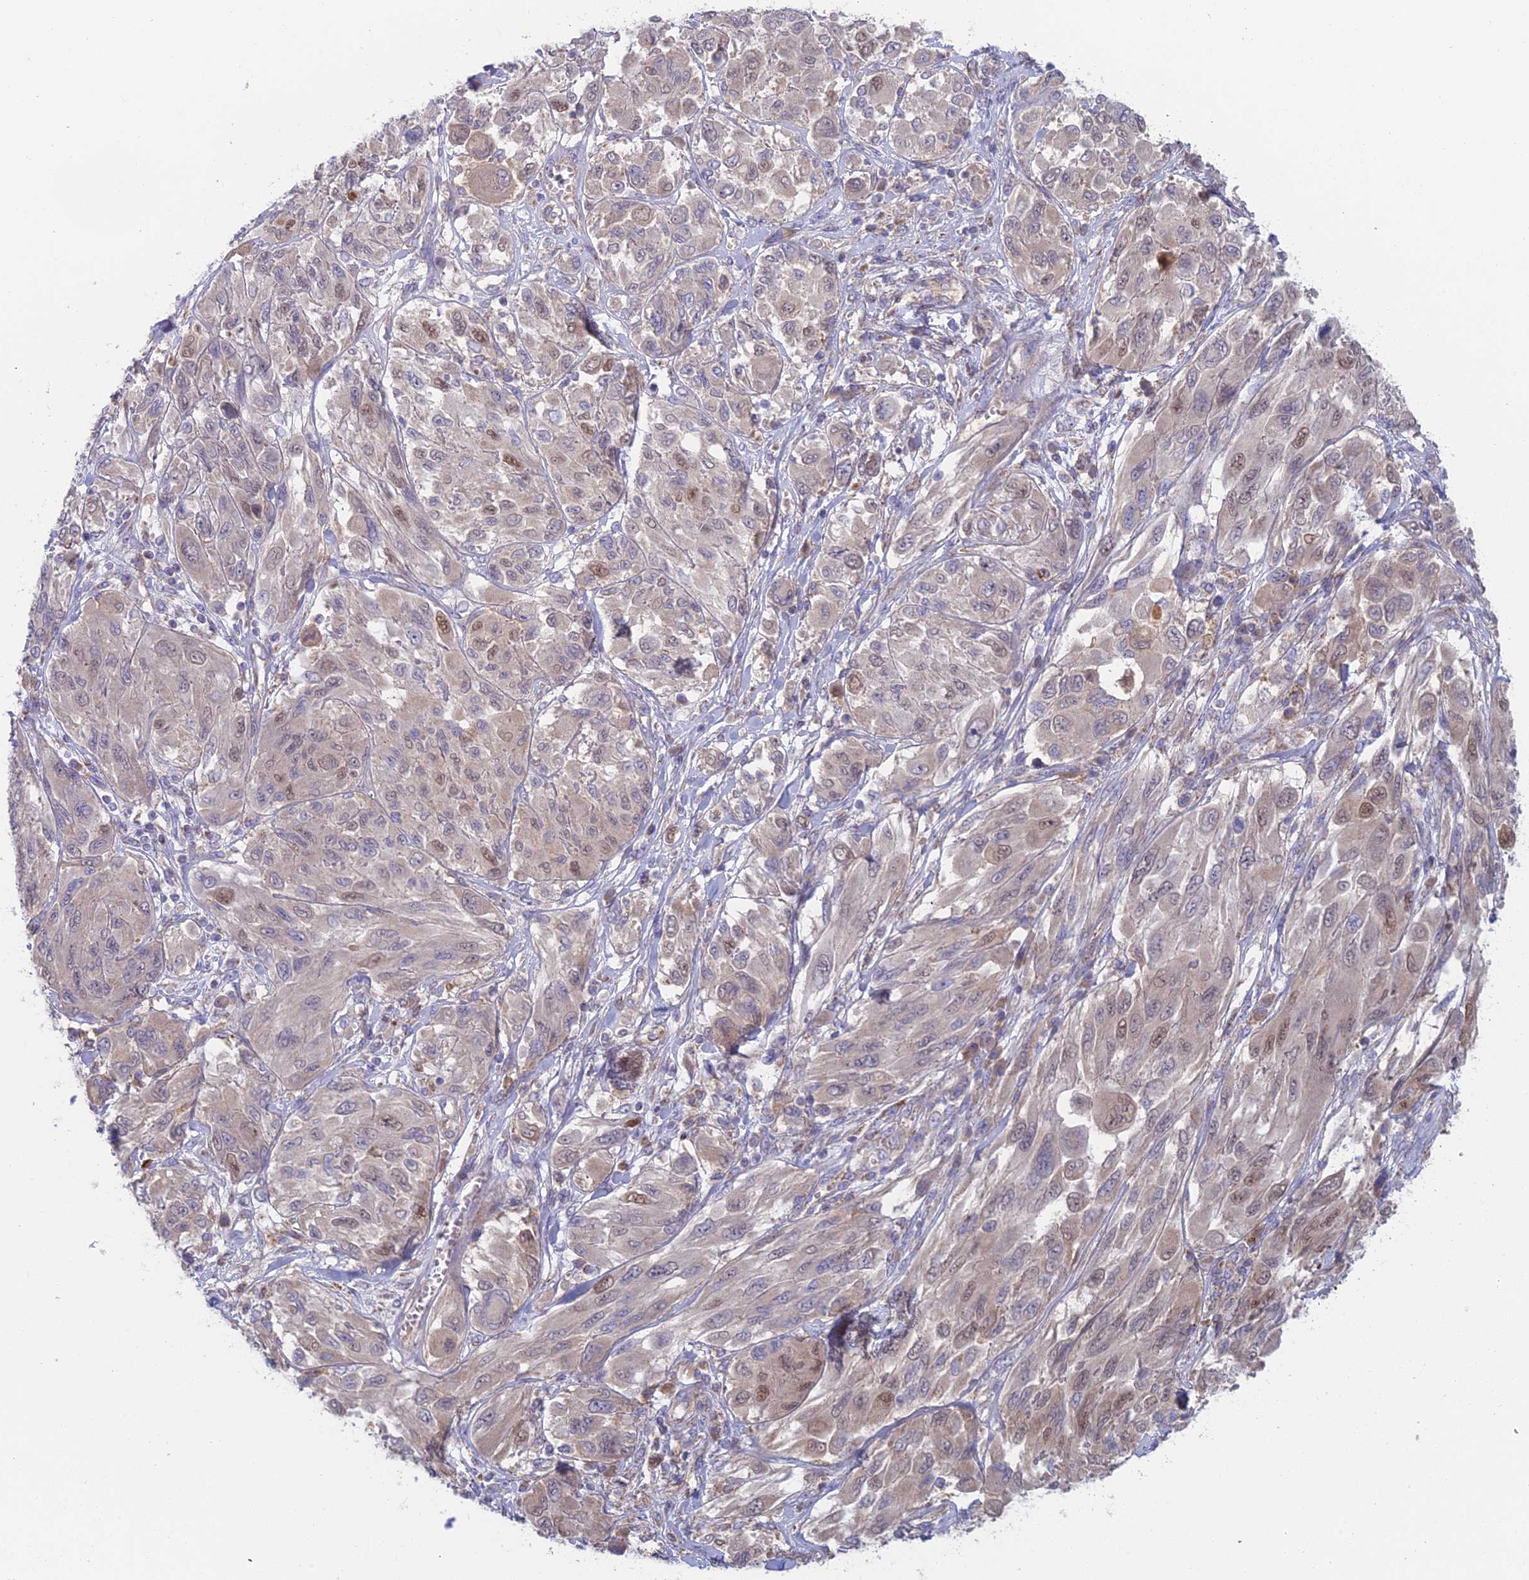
{"staining": {"intensity": "moderate", "quantity": "<25%", "location": "nuclear"}, "tissue": "melanoma", "cell_type": "Tumor cells", "image_type": "cancer", "snomed": [{"axis": "morphology", "description": "Malignant melanoma, NOS"}, {"axis": "topography", "description": "Skin"}], "caption": "Immunohistochemical staining of human melanoma shows low levels of moderate nuclear positivity in about <25% of tumor cells.", "gene": "IFTAP", "patient": {"sex": "female", "age": 91}}